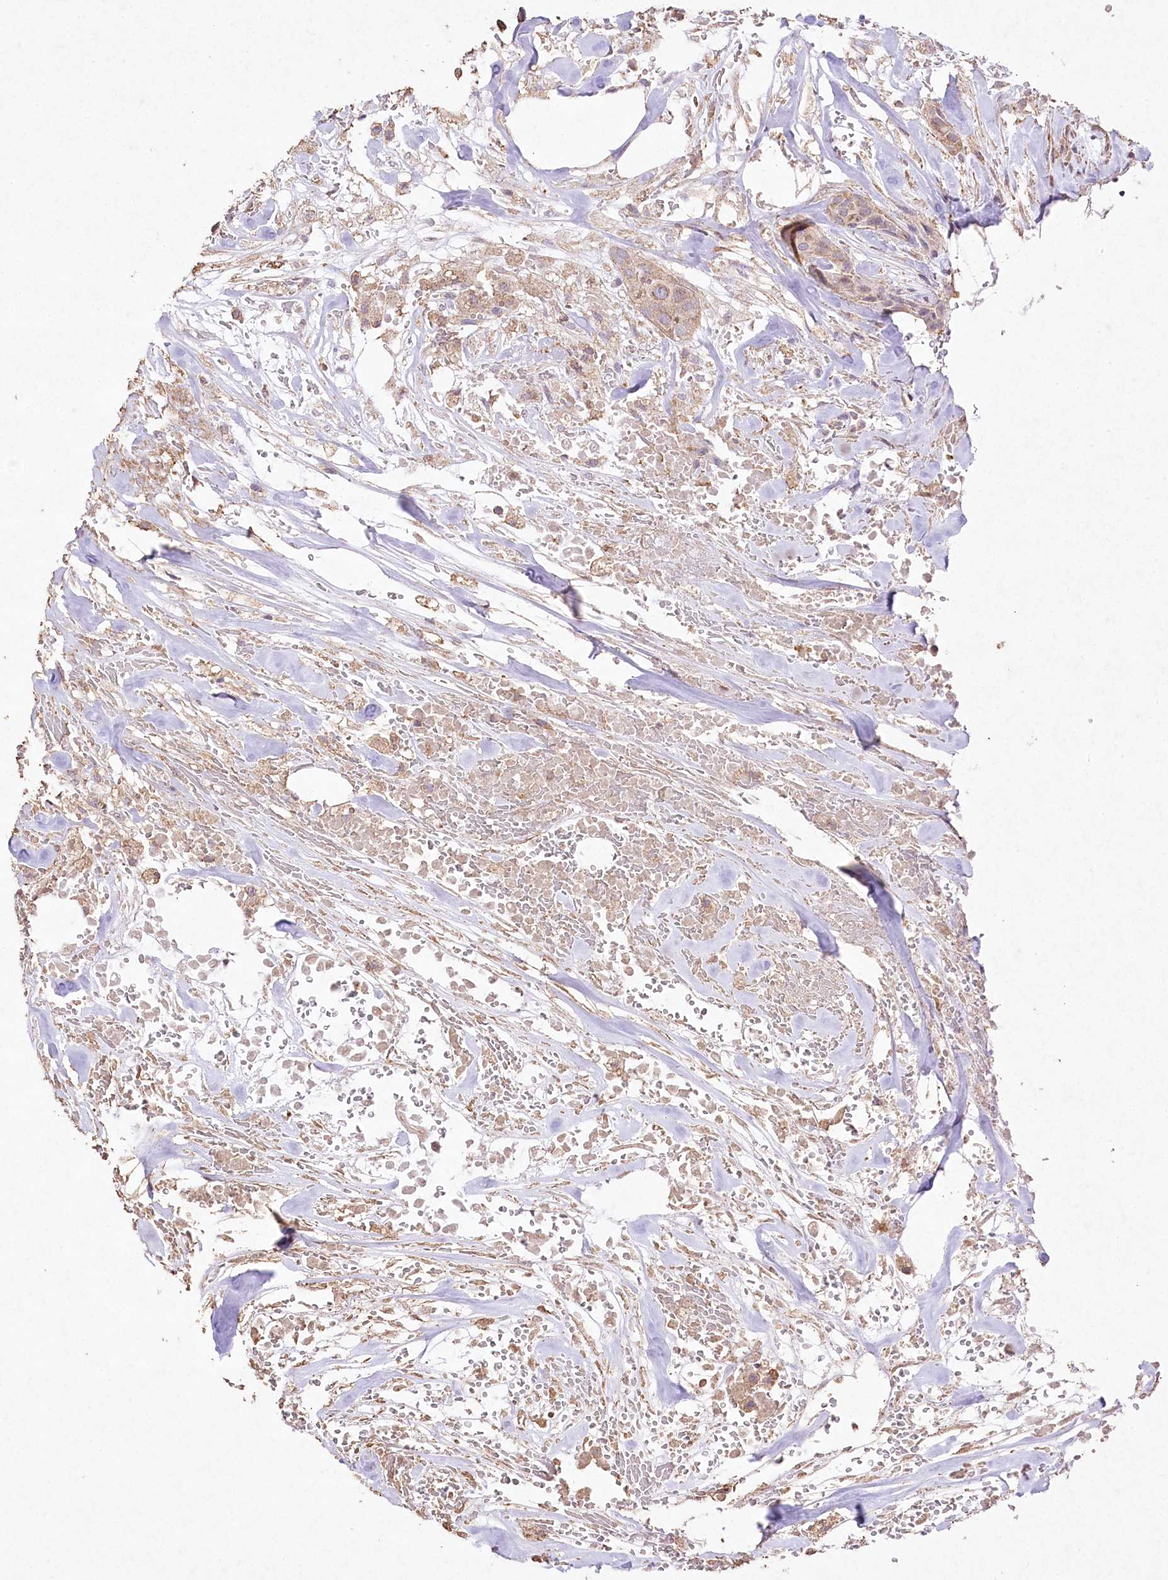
{"staining": {"intensity": "weak", "quantity": ">75%", "location": "cytoplasmic/membranous"}, "tissue": "breast cancer", "cell_type": "Tumor cells", "image_type": "cancer", "snomed": [{"axis": "morphology", "description": "Lobular carcinoma"}, {"axis": "topography", "description": "Breast"}], "caption": "This is a histology image of immunohistochemistry staining of breast cancer (lobular carcinoma), which shows weak expression in the cytoplasmic/membranous of tumor cells.", "gene": "IREB2", "patient": {"sex": "female", "age": 51}}